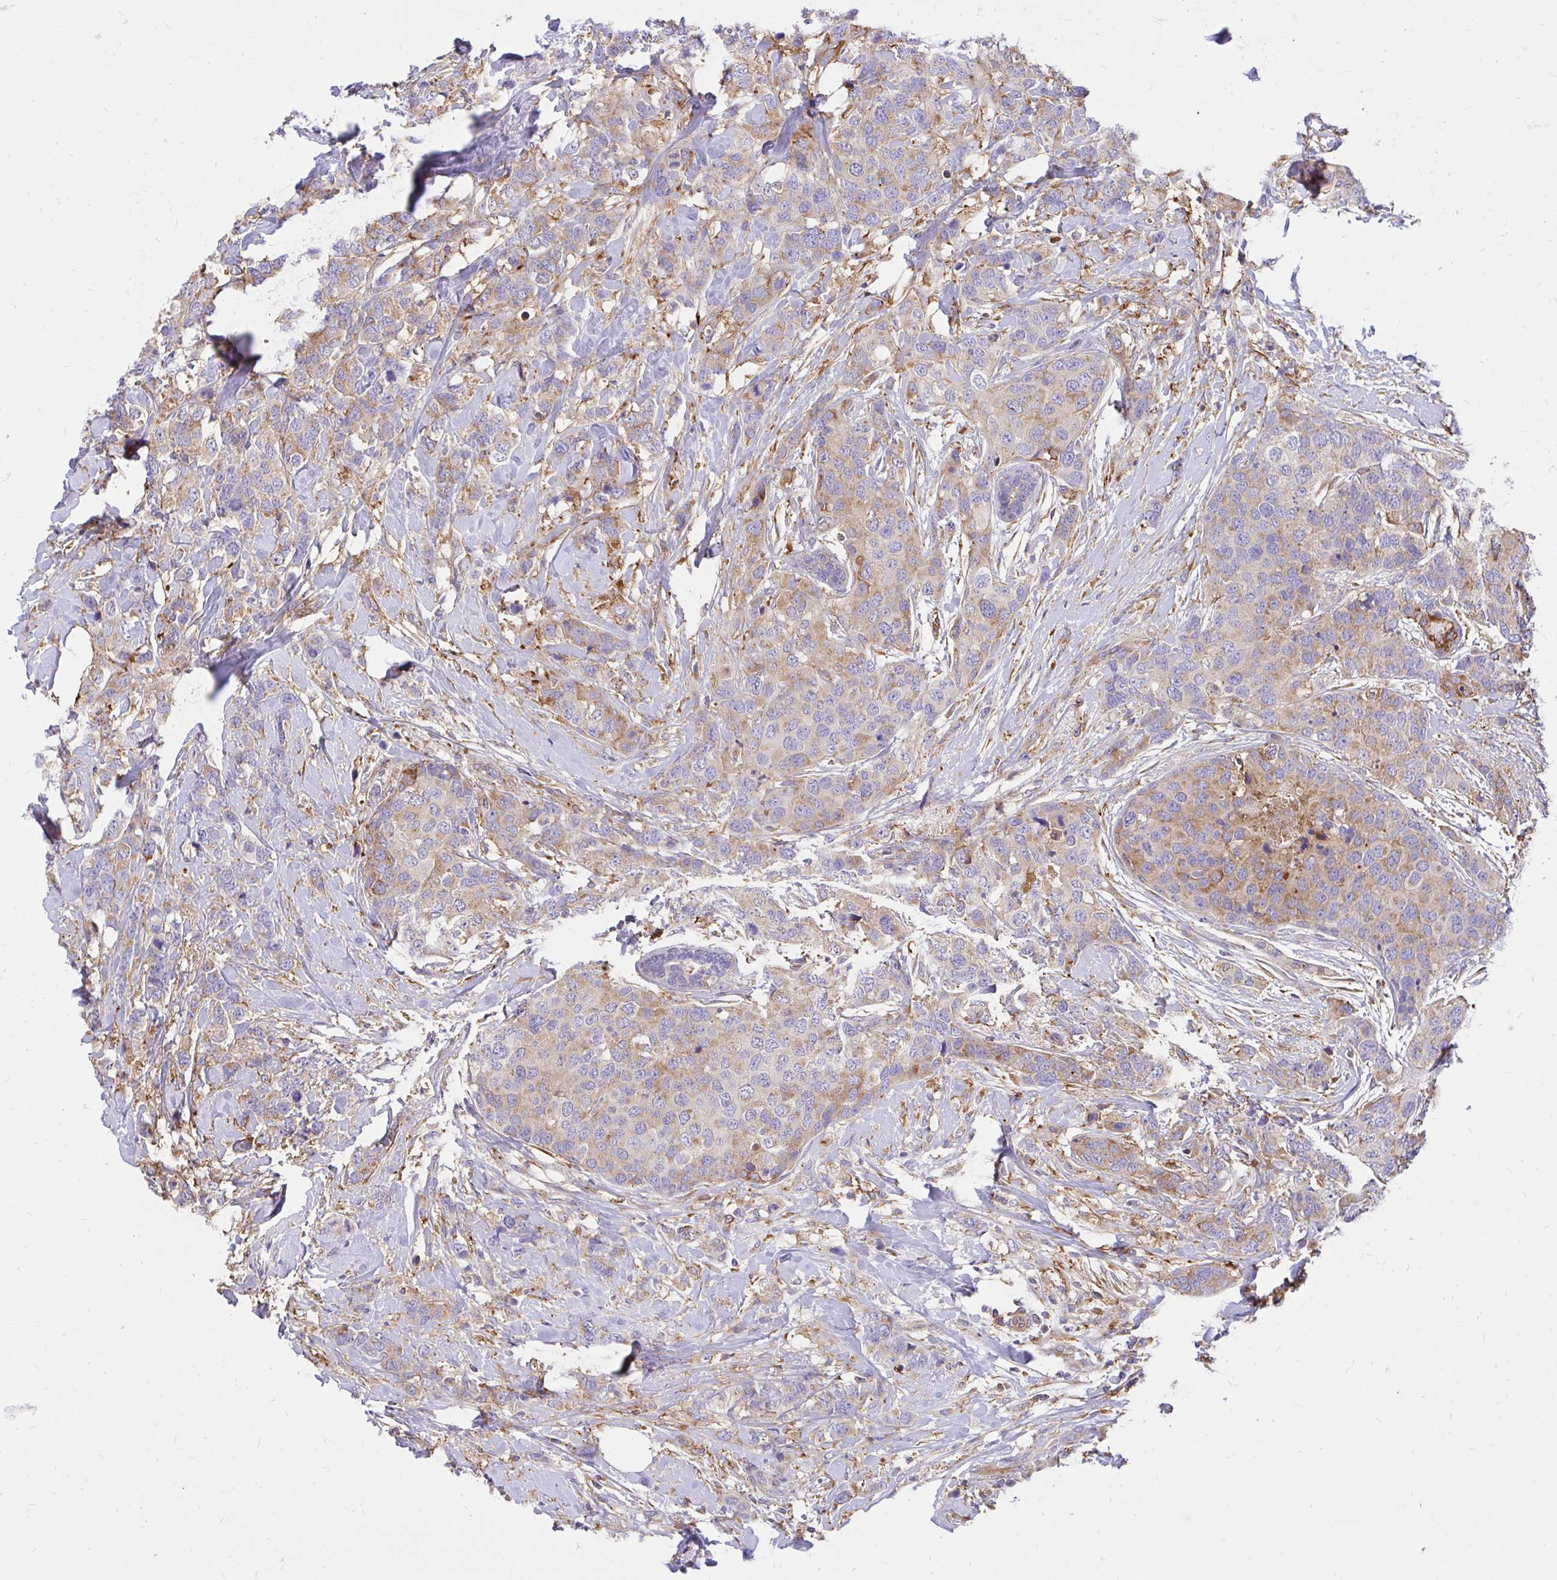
{"staining": {"intensity": "weak", "quantity": "25%-75%", "location": "cytoplasmic/membranous"}, "tissue": "breast cancer", "cell_type": "Tumor cells", "image_type": "cancer", "snomed": [{"axis": "morphology", "description": "Lobular carcinoma"}, {"axis": "topography", "description": "Breast"}], "caption": "DAB (3,3'-diaminobenzidine) immunohistochemical staining of human breast lobular carcinoma demonstrates weak cytoplasmic/membranous protein positivity in about 25%-75% of tumor cells.", "gene": "ABCB10", "patient": {"sex": "female", "age": 59}}